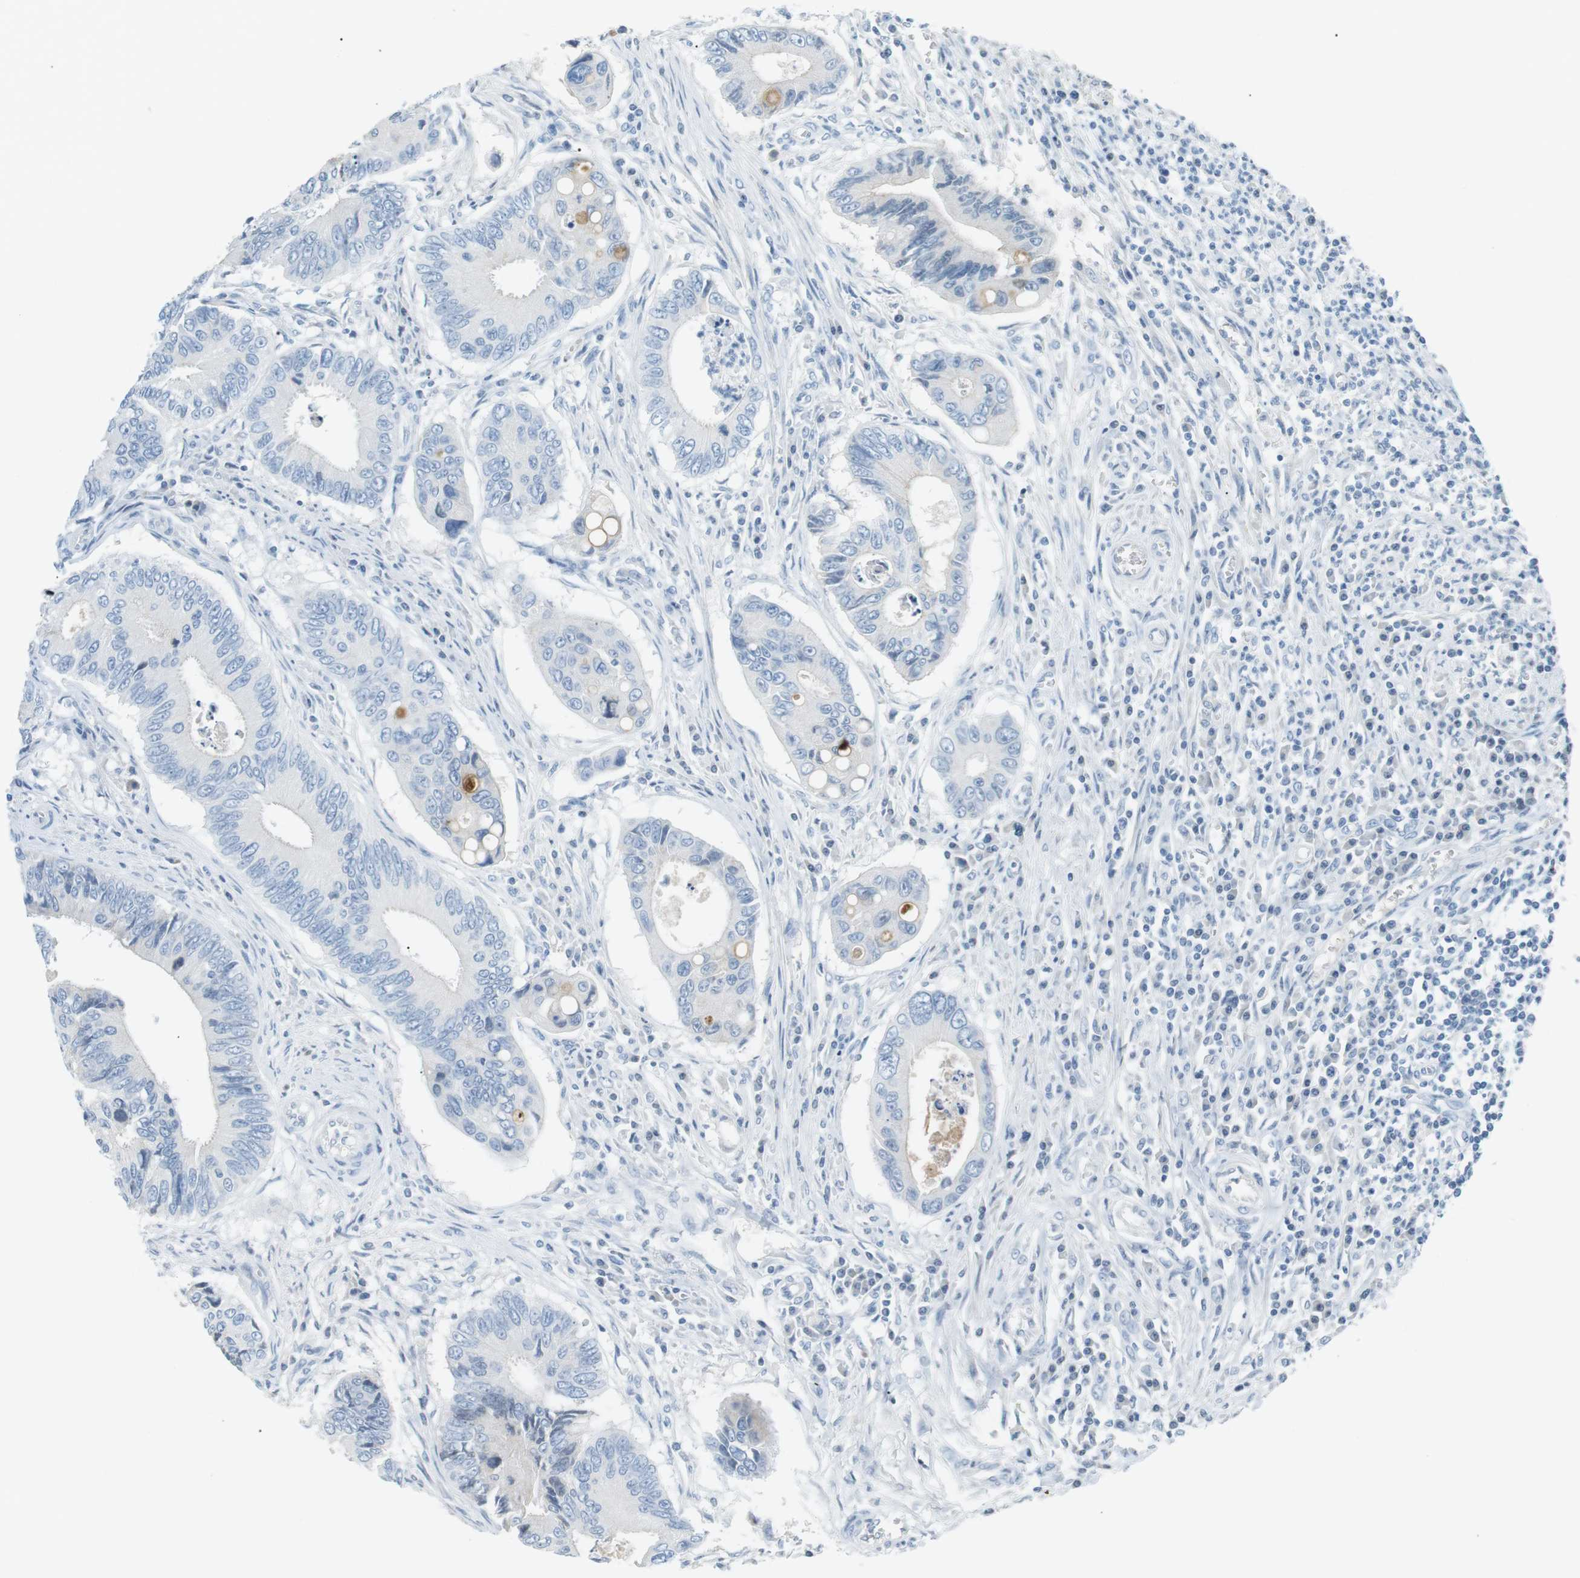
{"staining": {"intensity": "negative", "quantity": "none", "location": "none"}, "tissue": "colorectal cancer", "cell_type": "Tumor cells", "image_type": "cancer", "snomed": [{"axis": "morphology", "description": "Inflammation, NOS"}, {"axis": "morphology", "description": "Adenocarcinoma, NOS"}, {"axis": "topography", "description": "Colon"}], "caption": "Immunohistochemistry (IHC) photomicrograph of adenocarcinoma (colorectal) stained for a protein (brown), which displays no positivity in tumor cells.", "gene": "AZGP1", "patient": {"sex": "male", "age": 72}}